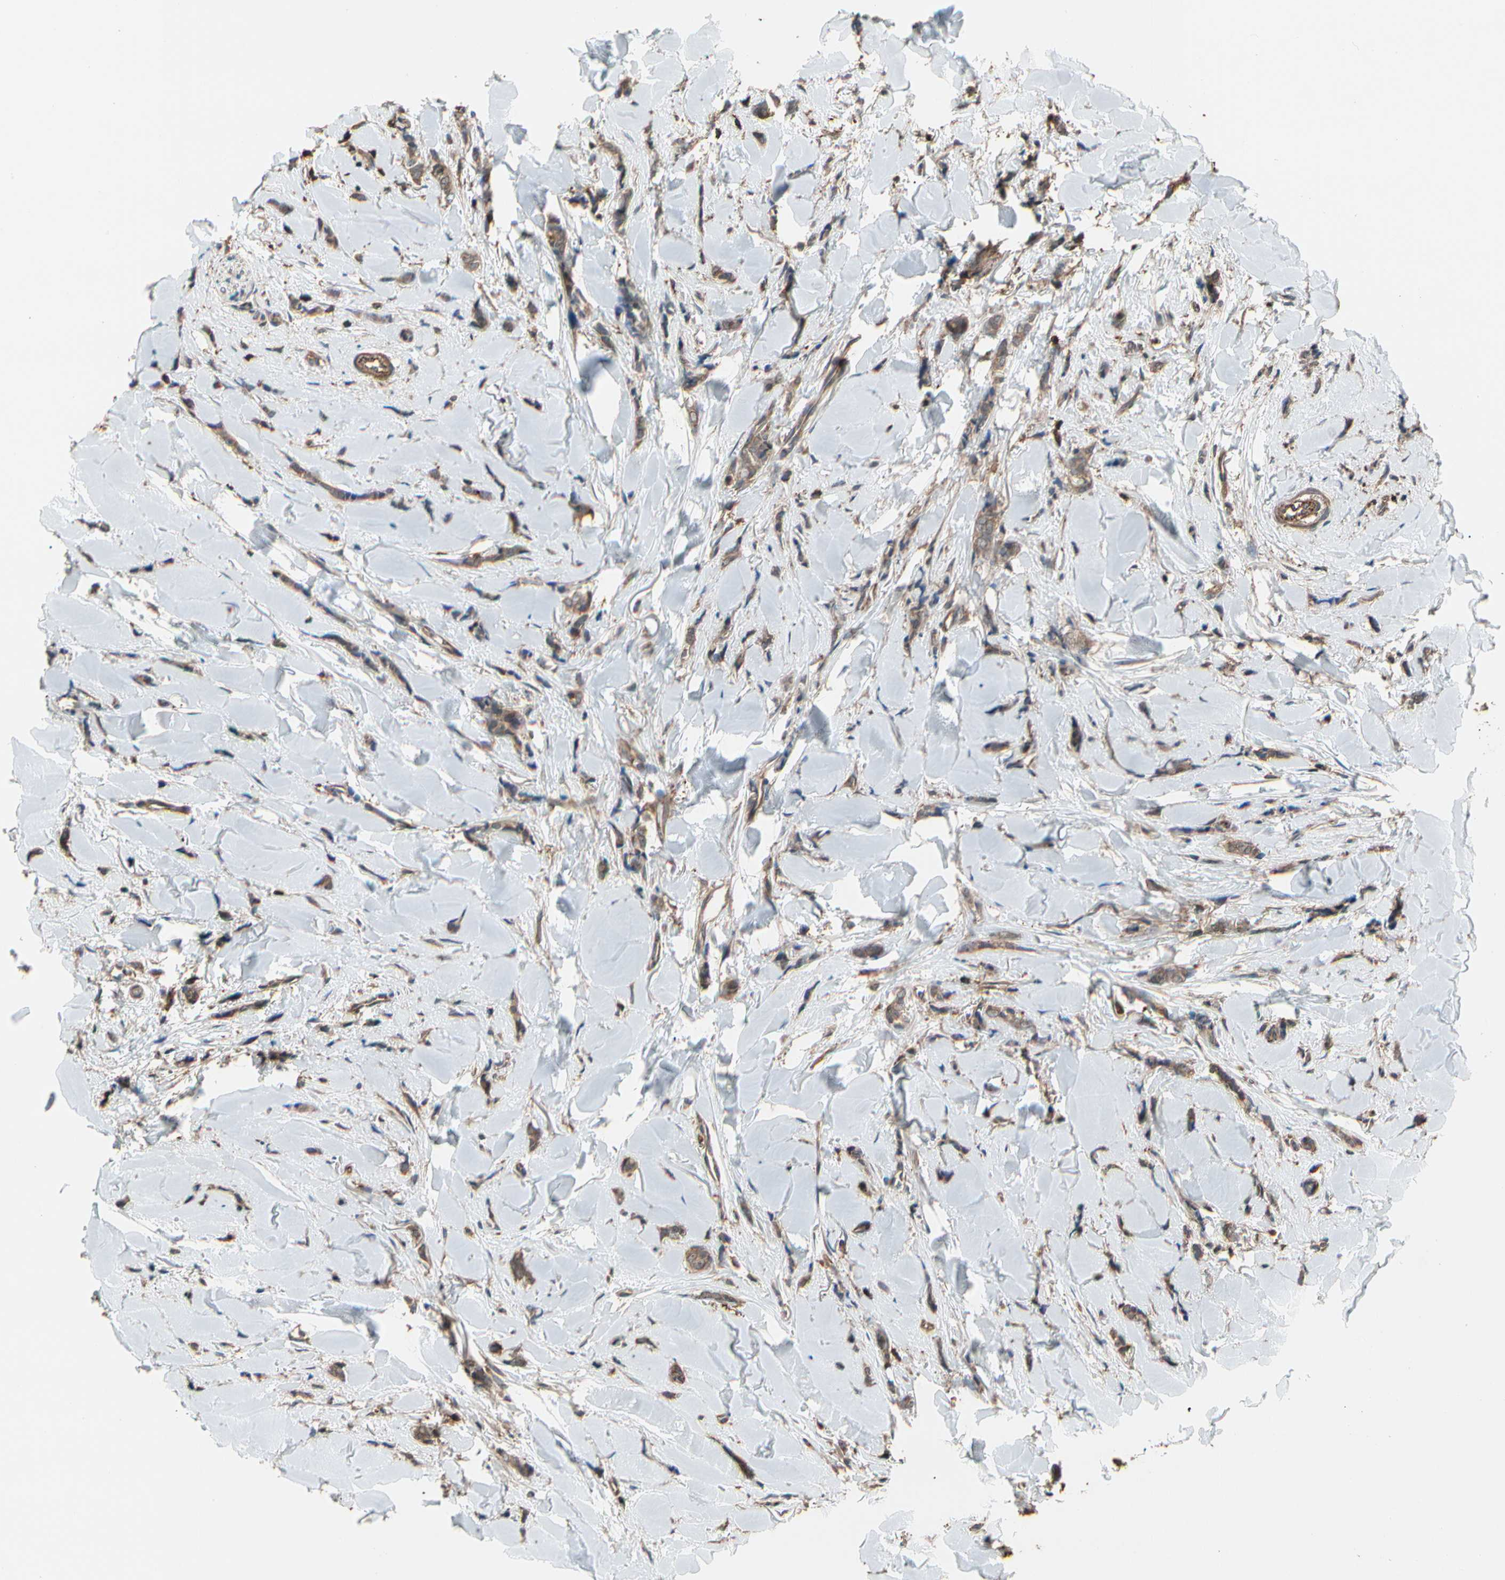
{"staining": {"intensity": "moderate", "quantity": ">75%", "location": "cytoplasmic/membranous"}, "tissue": "breast cancer", "cell_type": "Tumor cells", "image_type": "cancer", "snomed": [{"axis": "morphology", "description": "Lobular carcinoma"}, {"axis": "topography", "description": "Skin"}, {"axis": "topography", "description": "Breast"}], "caption": "Immunohistochemical staining of breast cancer shows moderate cytoplasmic/membranous protein staining in about >75% of tumor cells. (Stains: DAB in brown, nuclei in blue, Microscopy: brightfield microscopy at high magnification).", "gene": "MAPK13", "patient": {"sex": "female", "age": 46}}